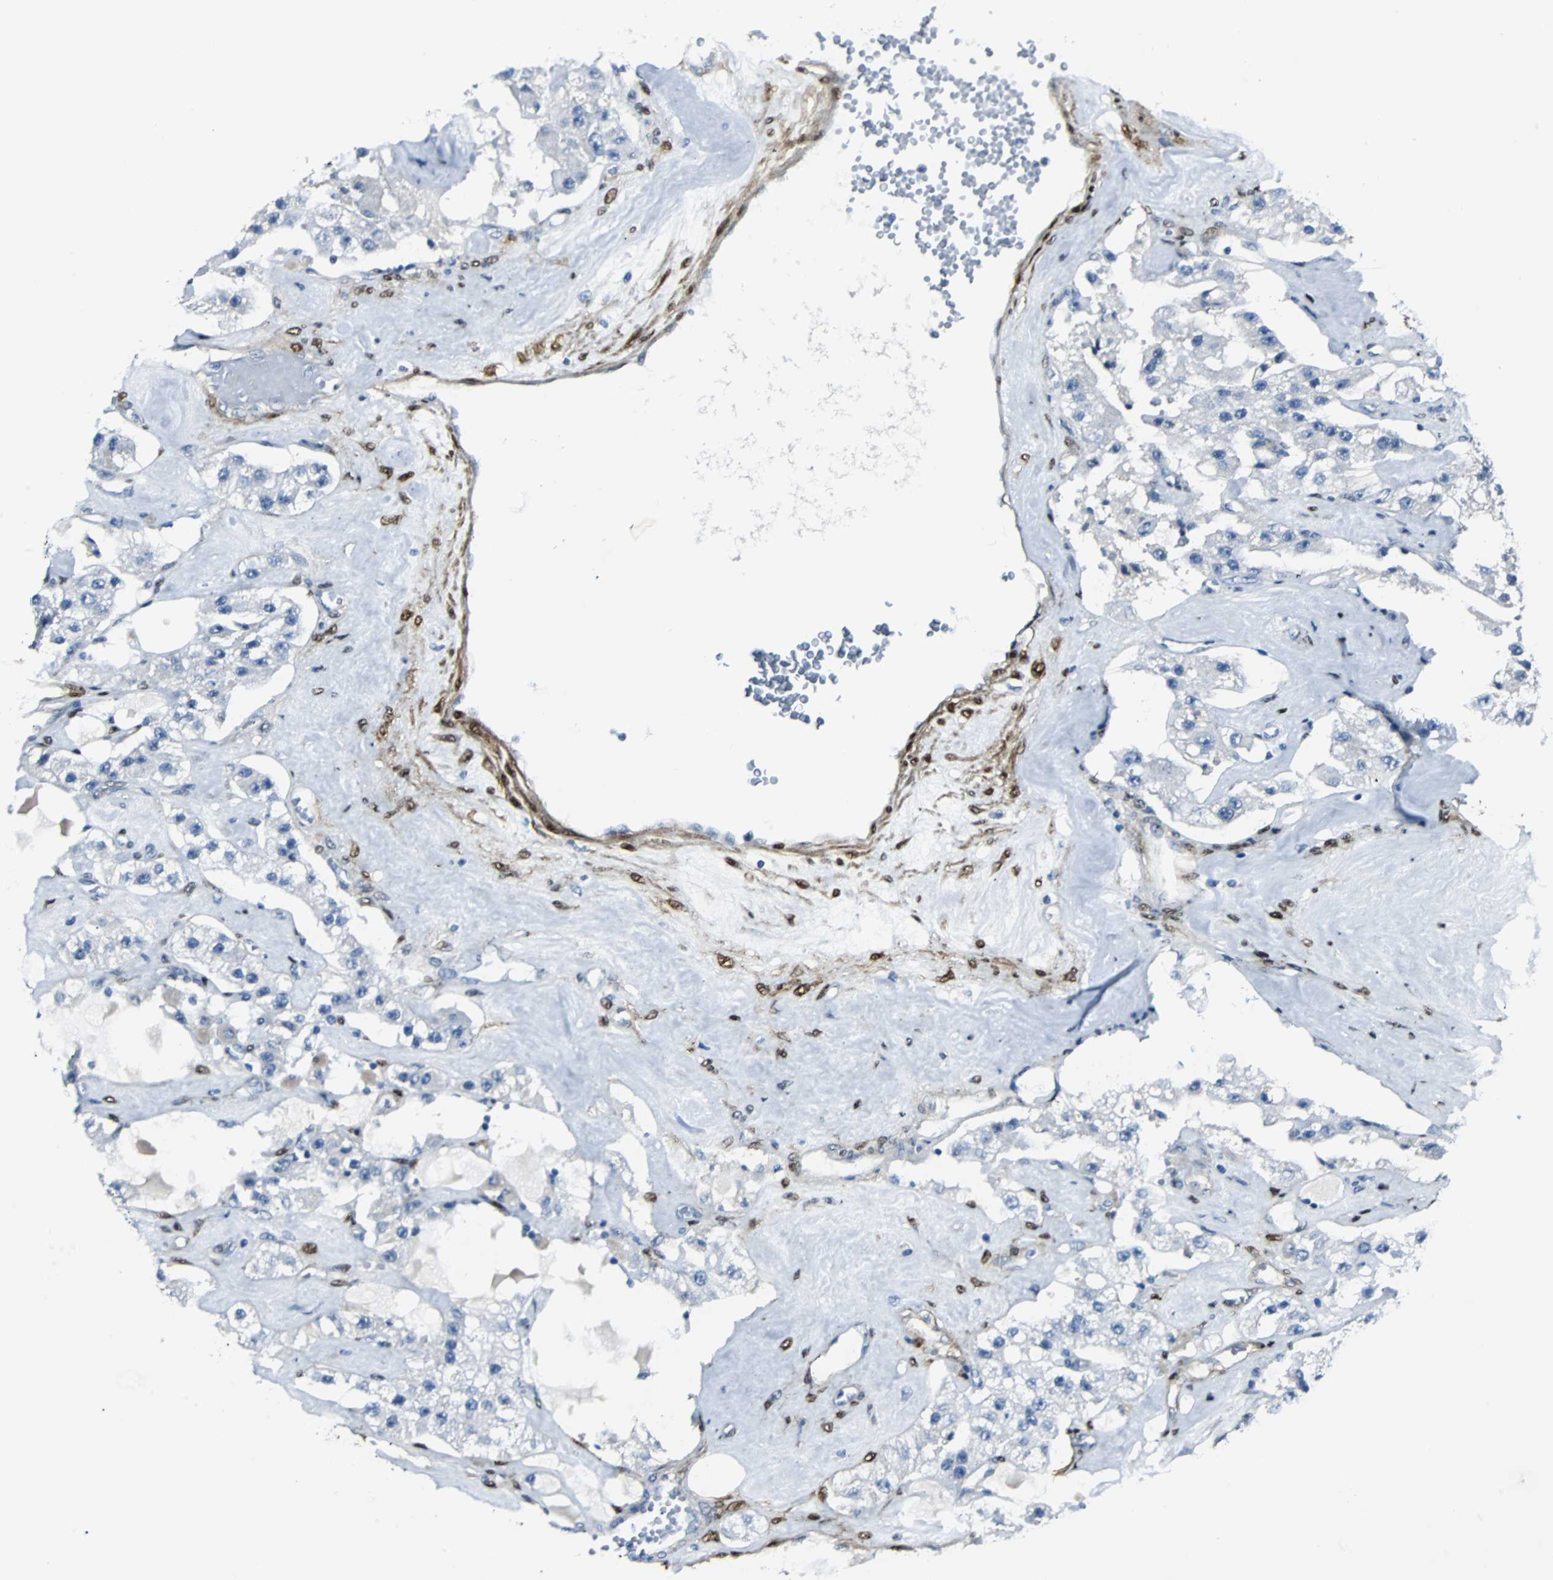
{"staining": {"intensity": "negative", "quantity": "none", "location": "none"}, "tissue": "carcinoid", "cell_type": "Tumor cells", "image_type": "cancer", "snomed": [{"axis": "morphology", "description": "Carcinoid, malignant, NOS"}, {"axis": "topography", "description": "Pancreas"}], "caption": "Tumor cells are negative for brown protein staining in carcinoid.", "gene": "FHL2", "patient": {"sex": "male", "age": 41}}